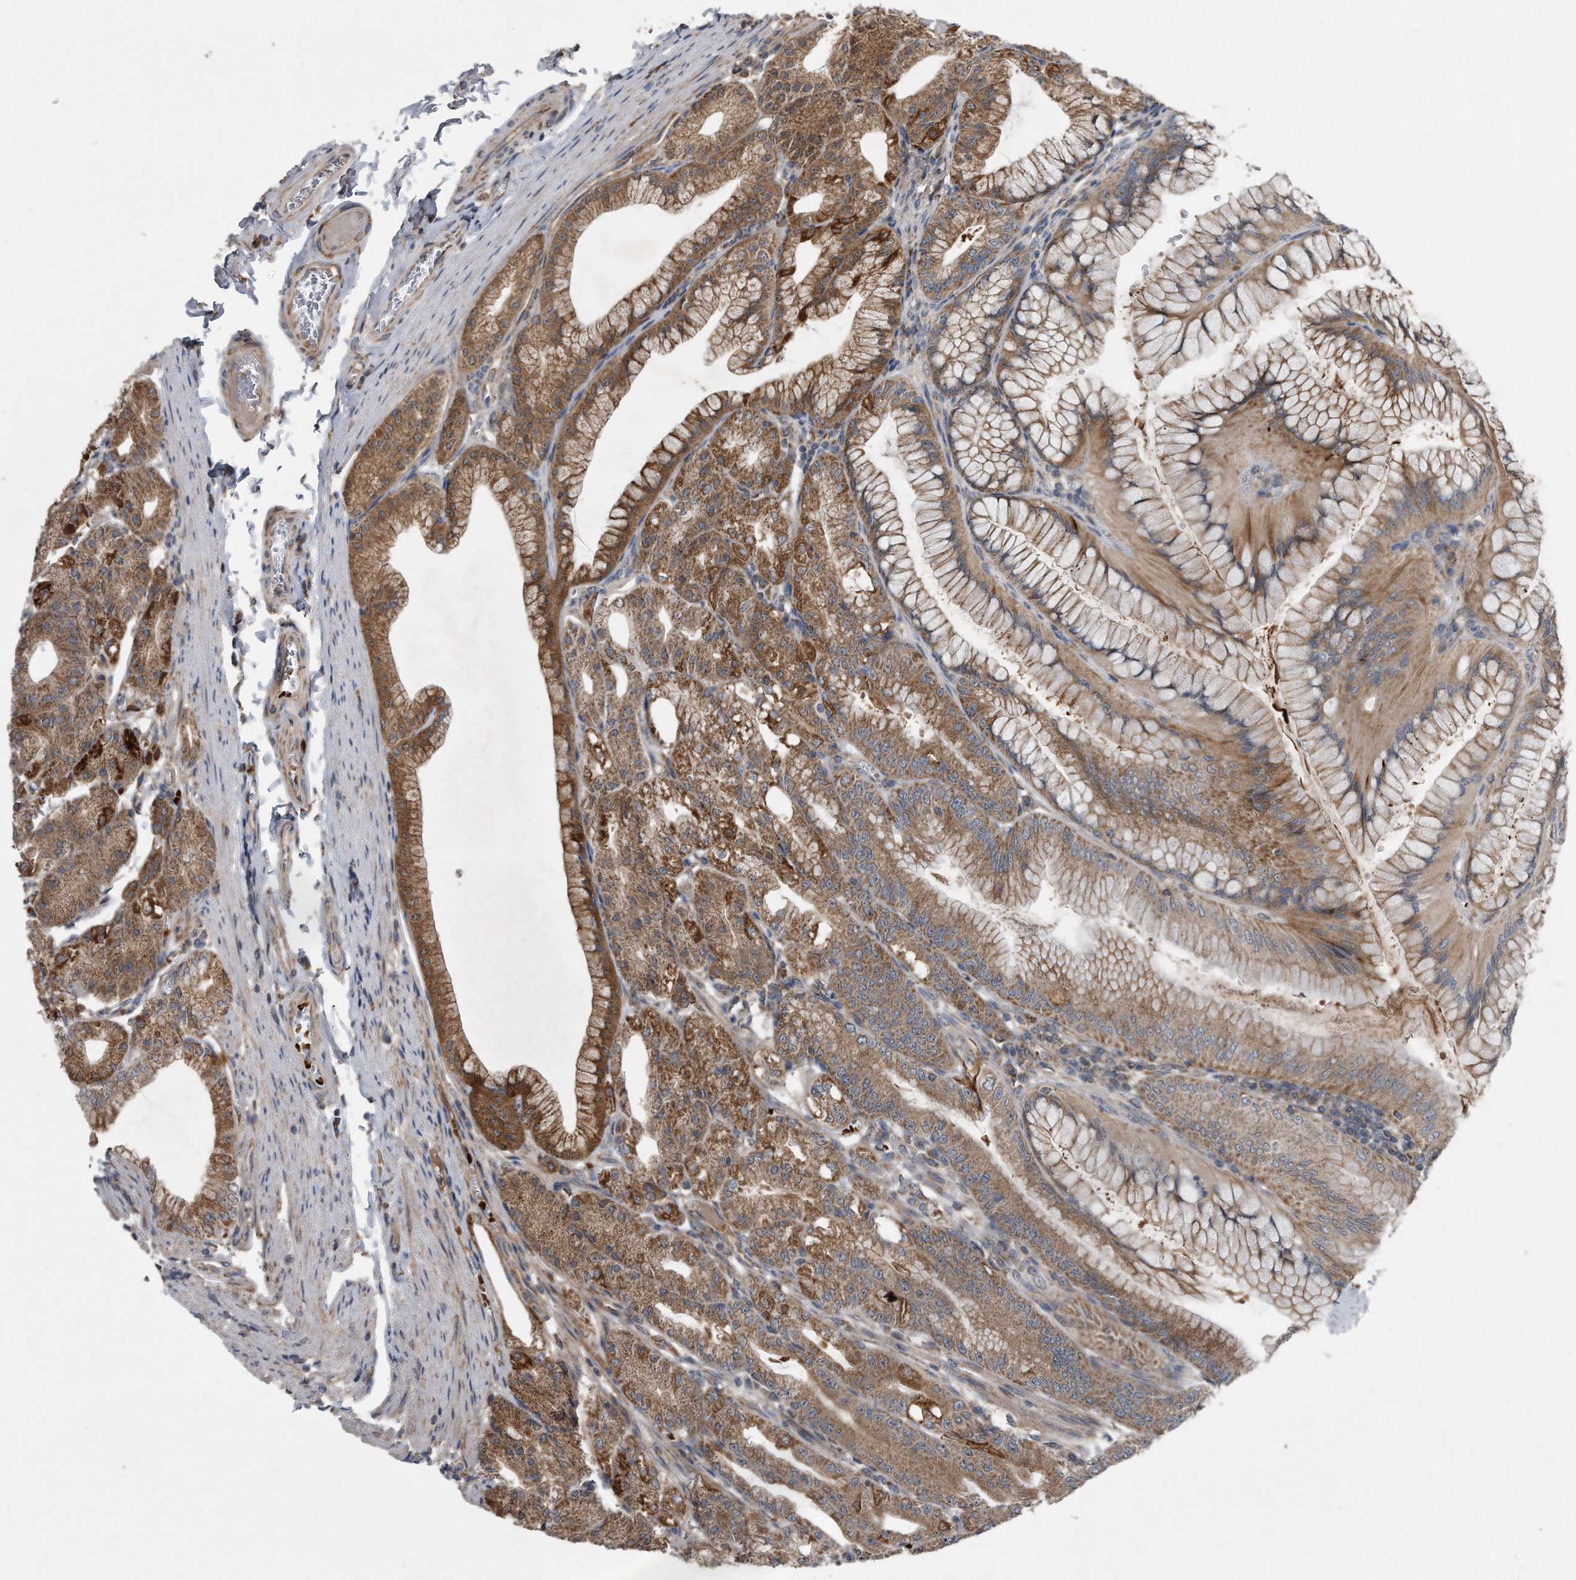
{"staining": {"intensity": "moderate", "quantity": ">75%", "location": "cytoplasmic/membranous"}, "tissue": "stomach", "cell_type": "Glandular cells", "image_type": "normal", "snomed": [{"axis": "morphology", "description": "Normal tissue, NOS"}, {"axis": "topography", "description": "Stomach, lower"}], "caption": "A high-resolution photomicrograph shows immunohistochemistry (IHC) staining of unremarkable stomach, which reveals moderate cytoplasmic/membranous expression in approximately >75% of glandular cells.", "gene": "ALPK2", "patient": {"sex": "male", "age": 71}}